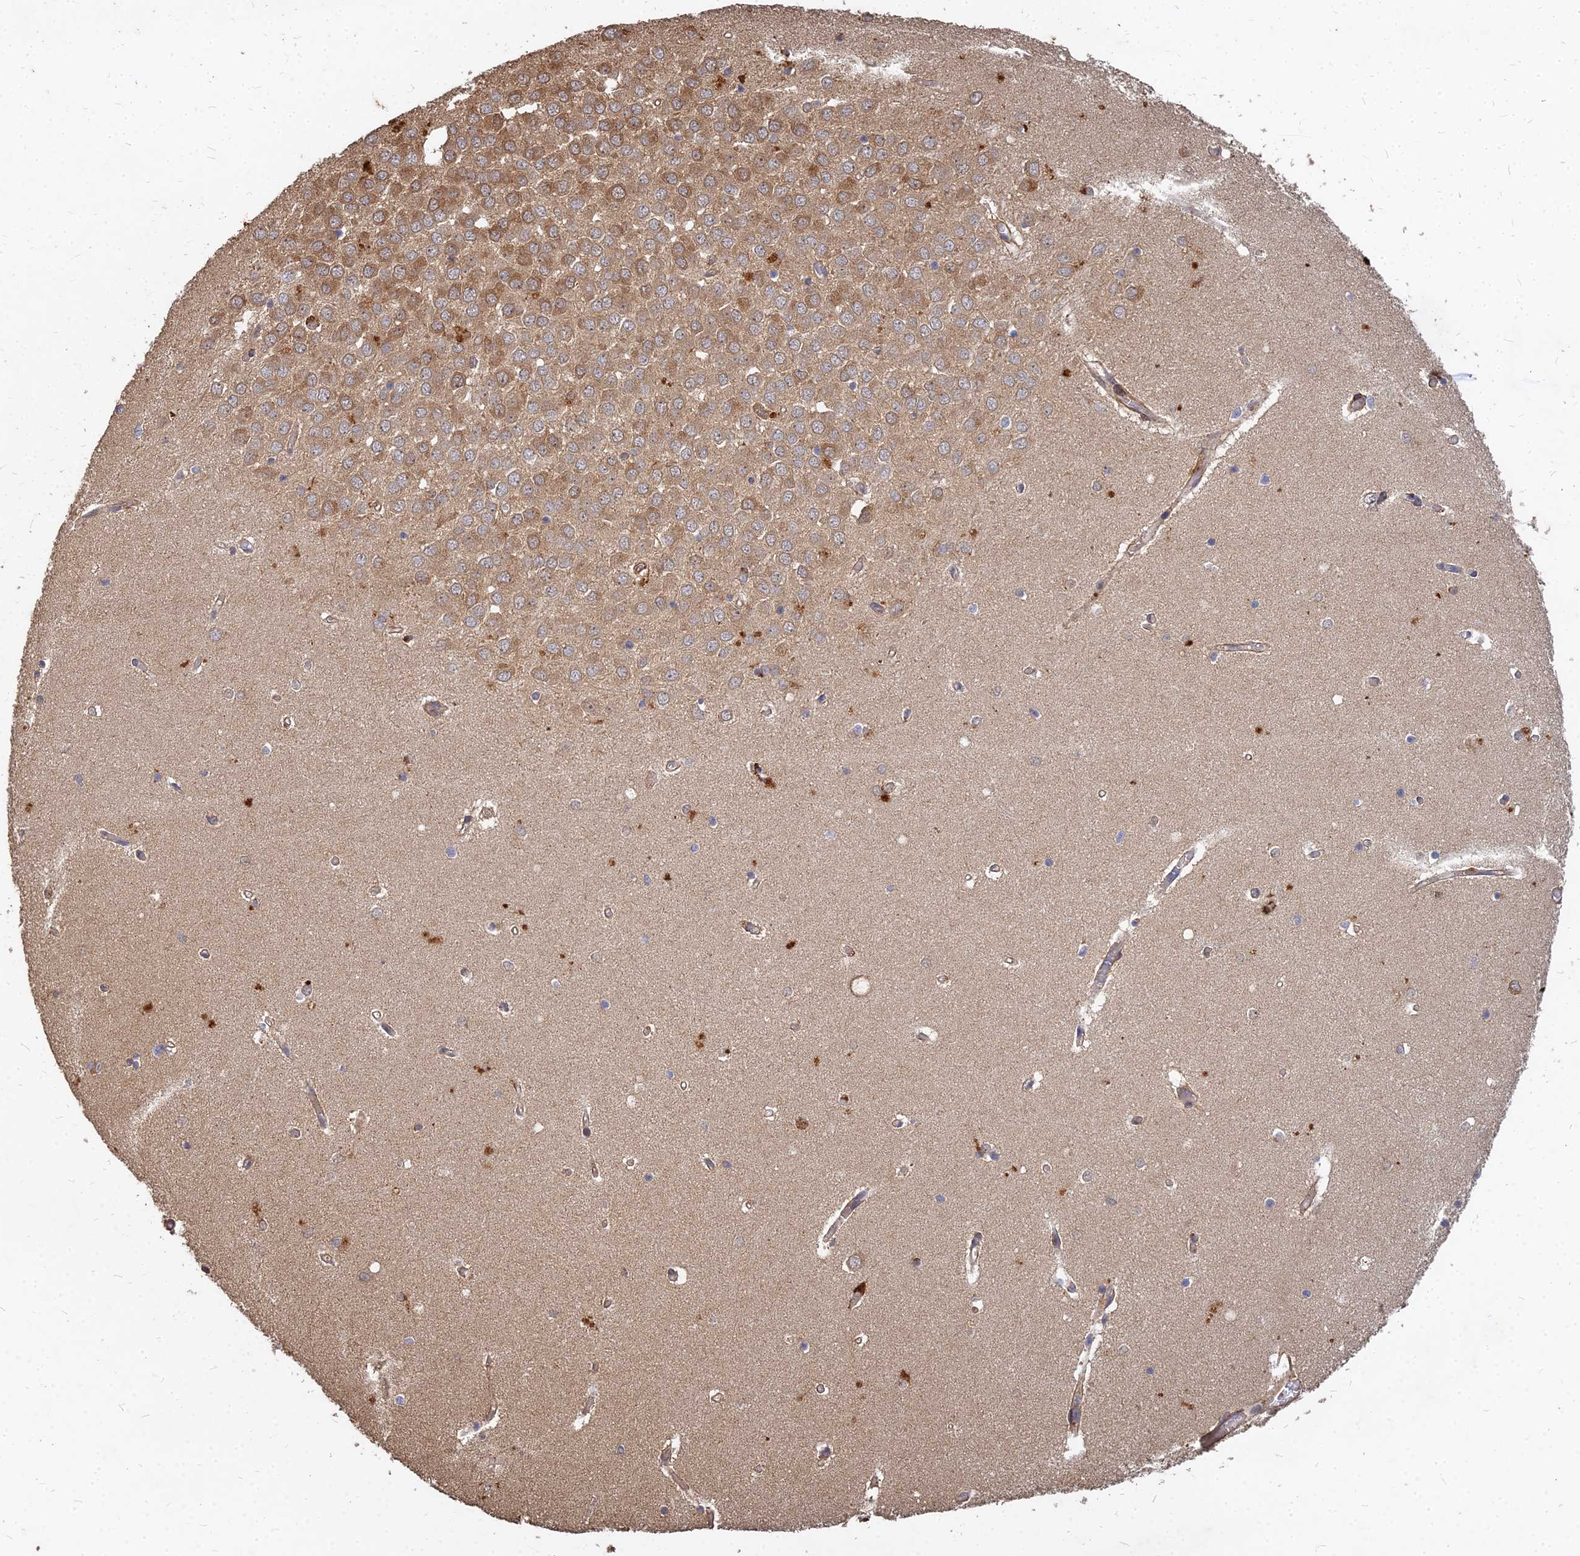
{"staining": {"intensity": "negative", "quantity": "none", "location": "none"}, "tissue": "hippocampus", "cell_type": "Glial cells", "image_type": "normal", "snomed": [{"axis": "morphology", "description": "Normal tissue, NOS"}, {"axis": "topography", "description": "Hippocampus"}], "caption": "This is an immunohistochemistry histopathology image of unremarkable human hippocampus. There is no staining in glial cells.", "gene": "UBE2W", "patient": {"sex": "male", "age": 70}}